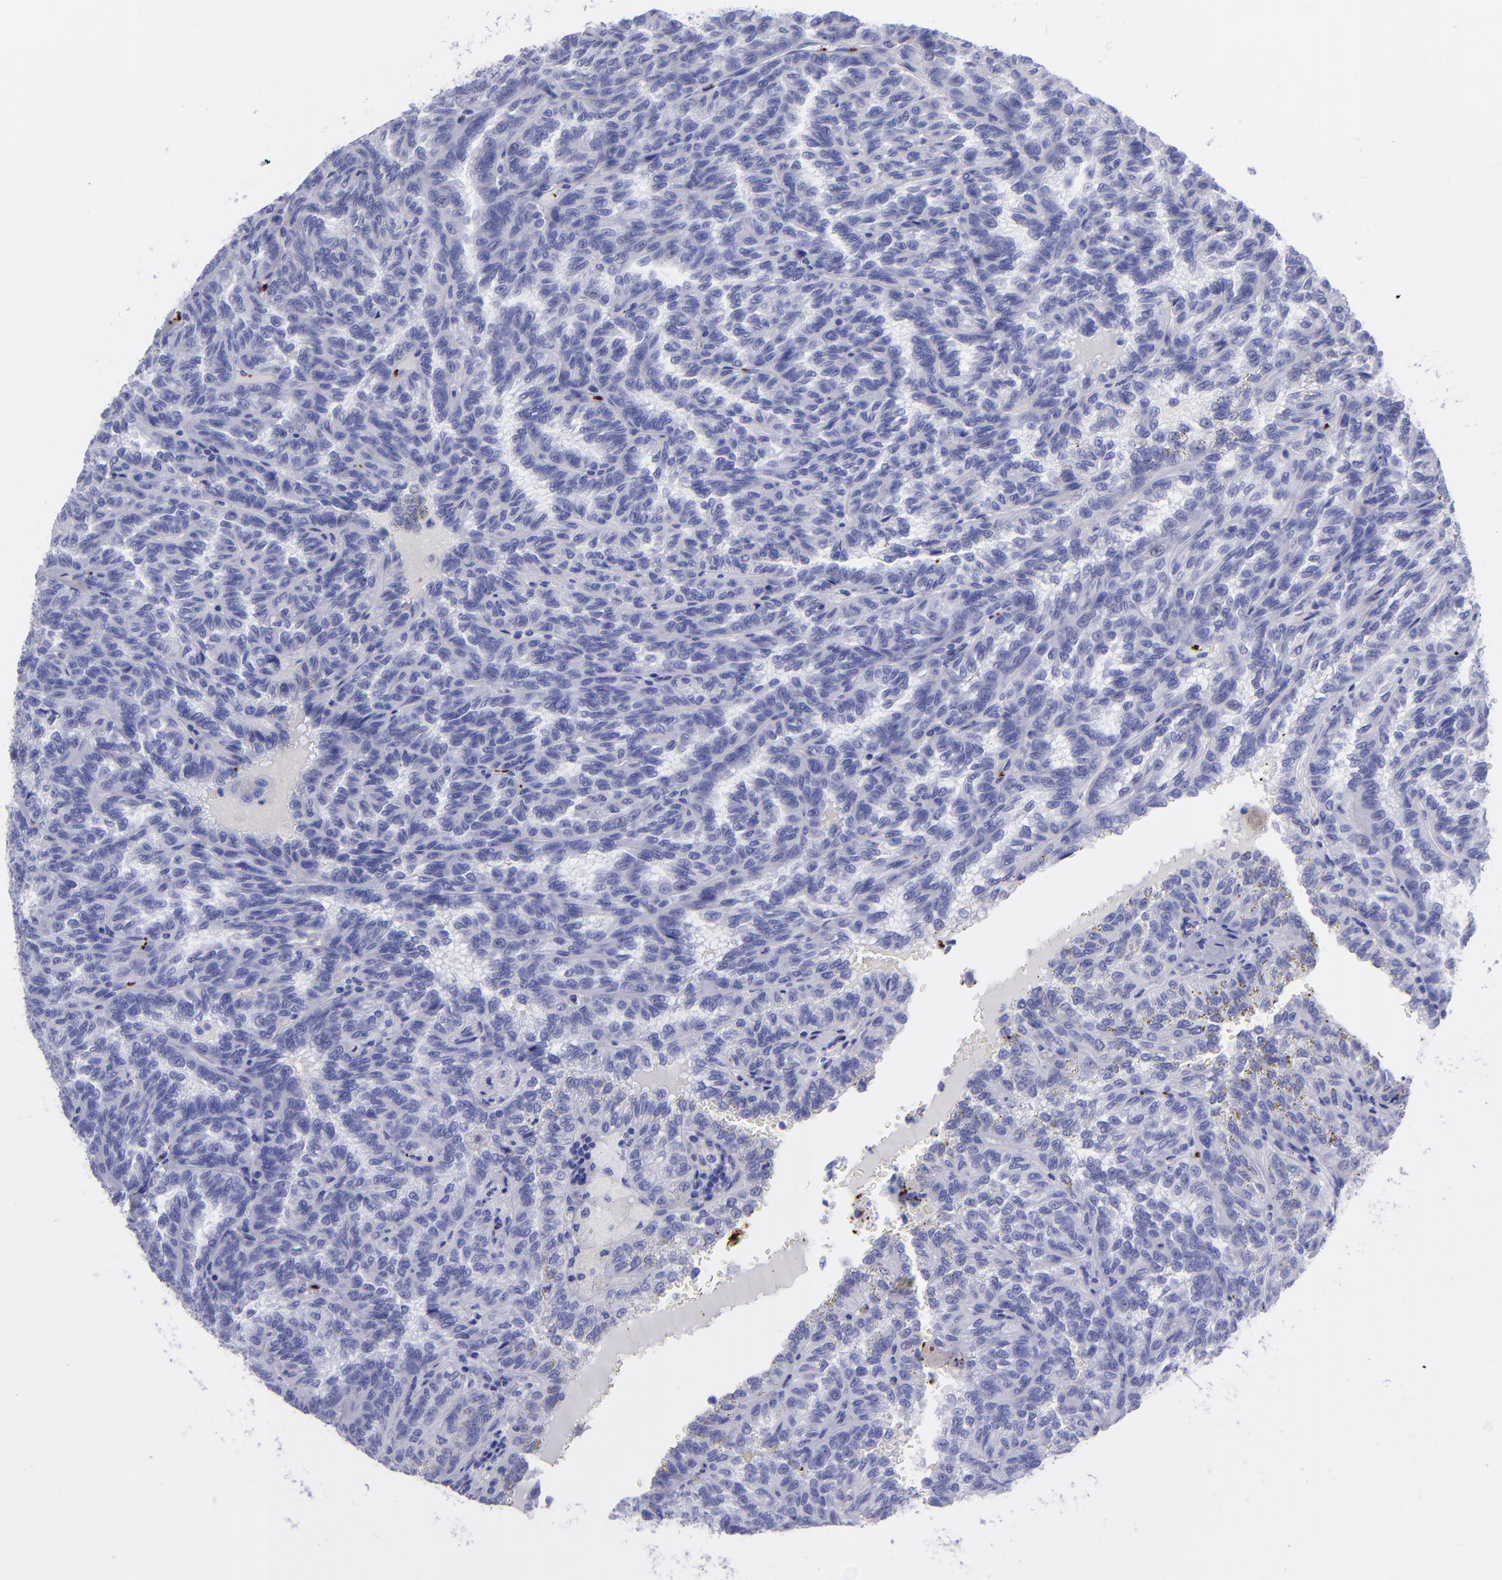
{"staining": {"intensity": "negative", "quantity": "none", "location": "none"}, "tissue": "renal cancer", "cell_type": "Tumor cells", "image_type": "cancer", "snomed": [{"axis": "morphology", "description": "Inflammation, NOS"}, {"axis": "morphology", "description": "Adenocarcinoma, NOS"}, {"axis": "topography", "description": "Kidney"}], "caption": "High magnification brightfield microscopy of adenocarcinoma (renal) stained with DAB (3,3'-diaminobenzidine) (brown) and counterstained with hematoxylin (blue): tumor cells show no significant expression.", "gene": "EFCAB13", "patient": {"sex": "male", "age": 68}}